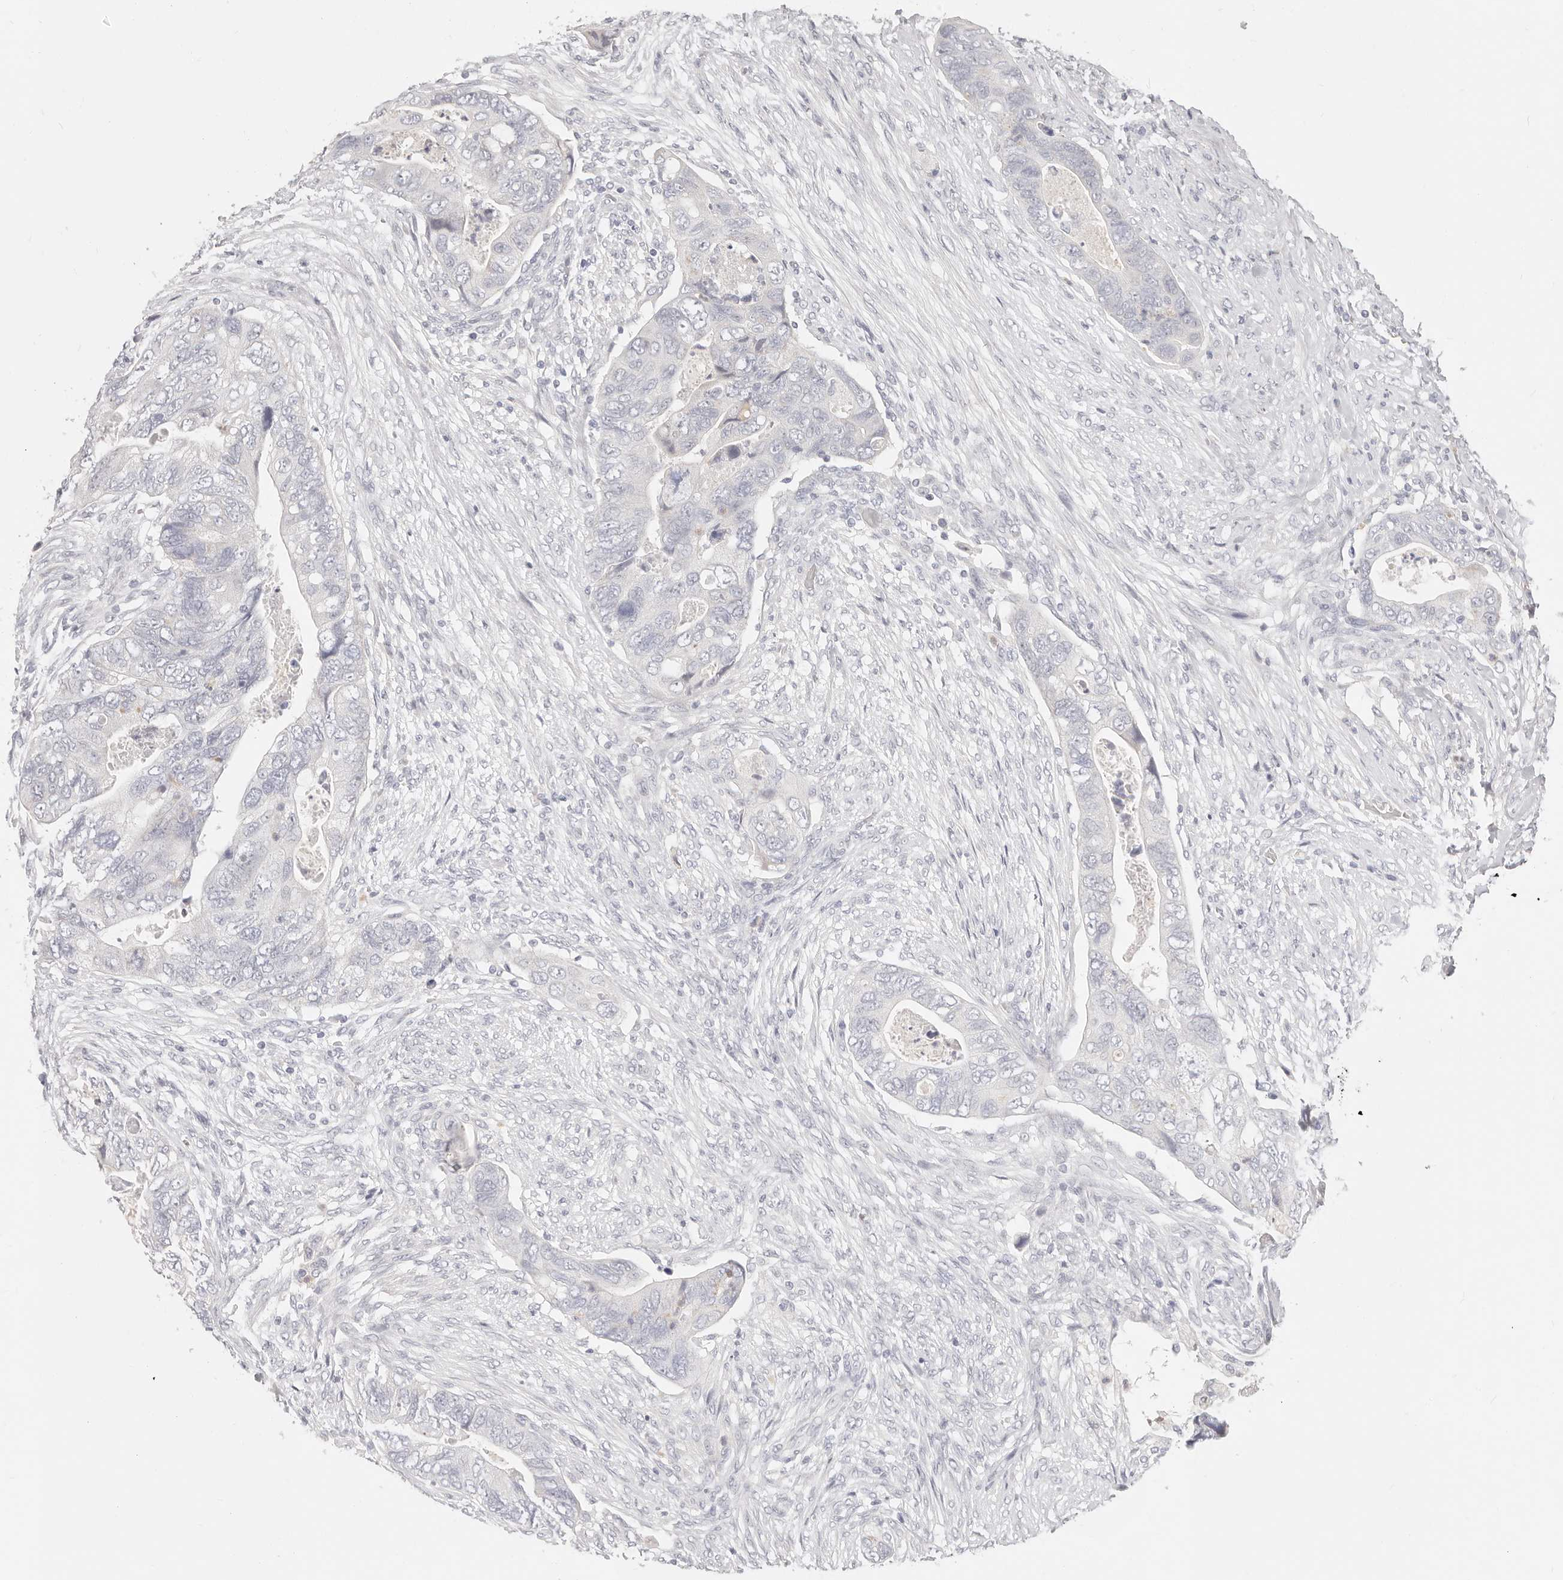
{"staining": {"intensity": "negative", "quantity": "none", "location": "none"}, "tissue": "colorectal cancer", "cell_type": "Tumor cells", "image_type": "cancer", "snomed": [{"axis": "morphology", "description": "Adenocarcinoma, NOS"}, {"axis": "topography", "description": "Rectum"}], "caption": "The photomicrograph displays no staining of tumor cells in adenocarcinoma (colorectal). Brightfield microscopy of immunohistochemistry stained with DAB (3,3'-diaminobenzidine) (brown) and hematoxylin (blue), captured at high magnification.", "gene": "ASCL1", "patient": {"sex": "male", "age": 63}}